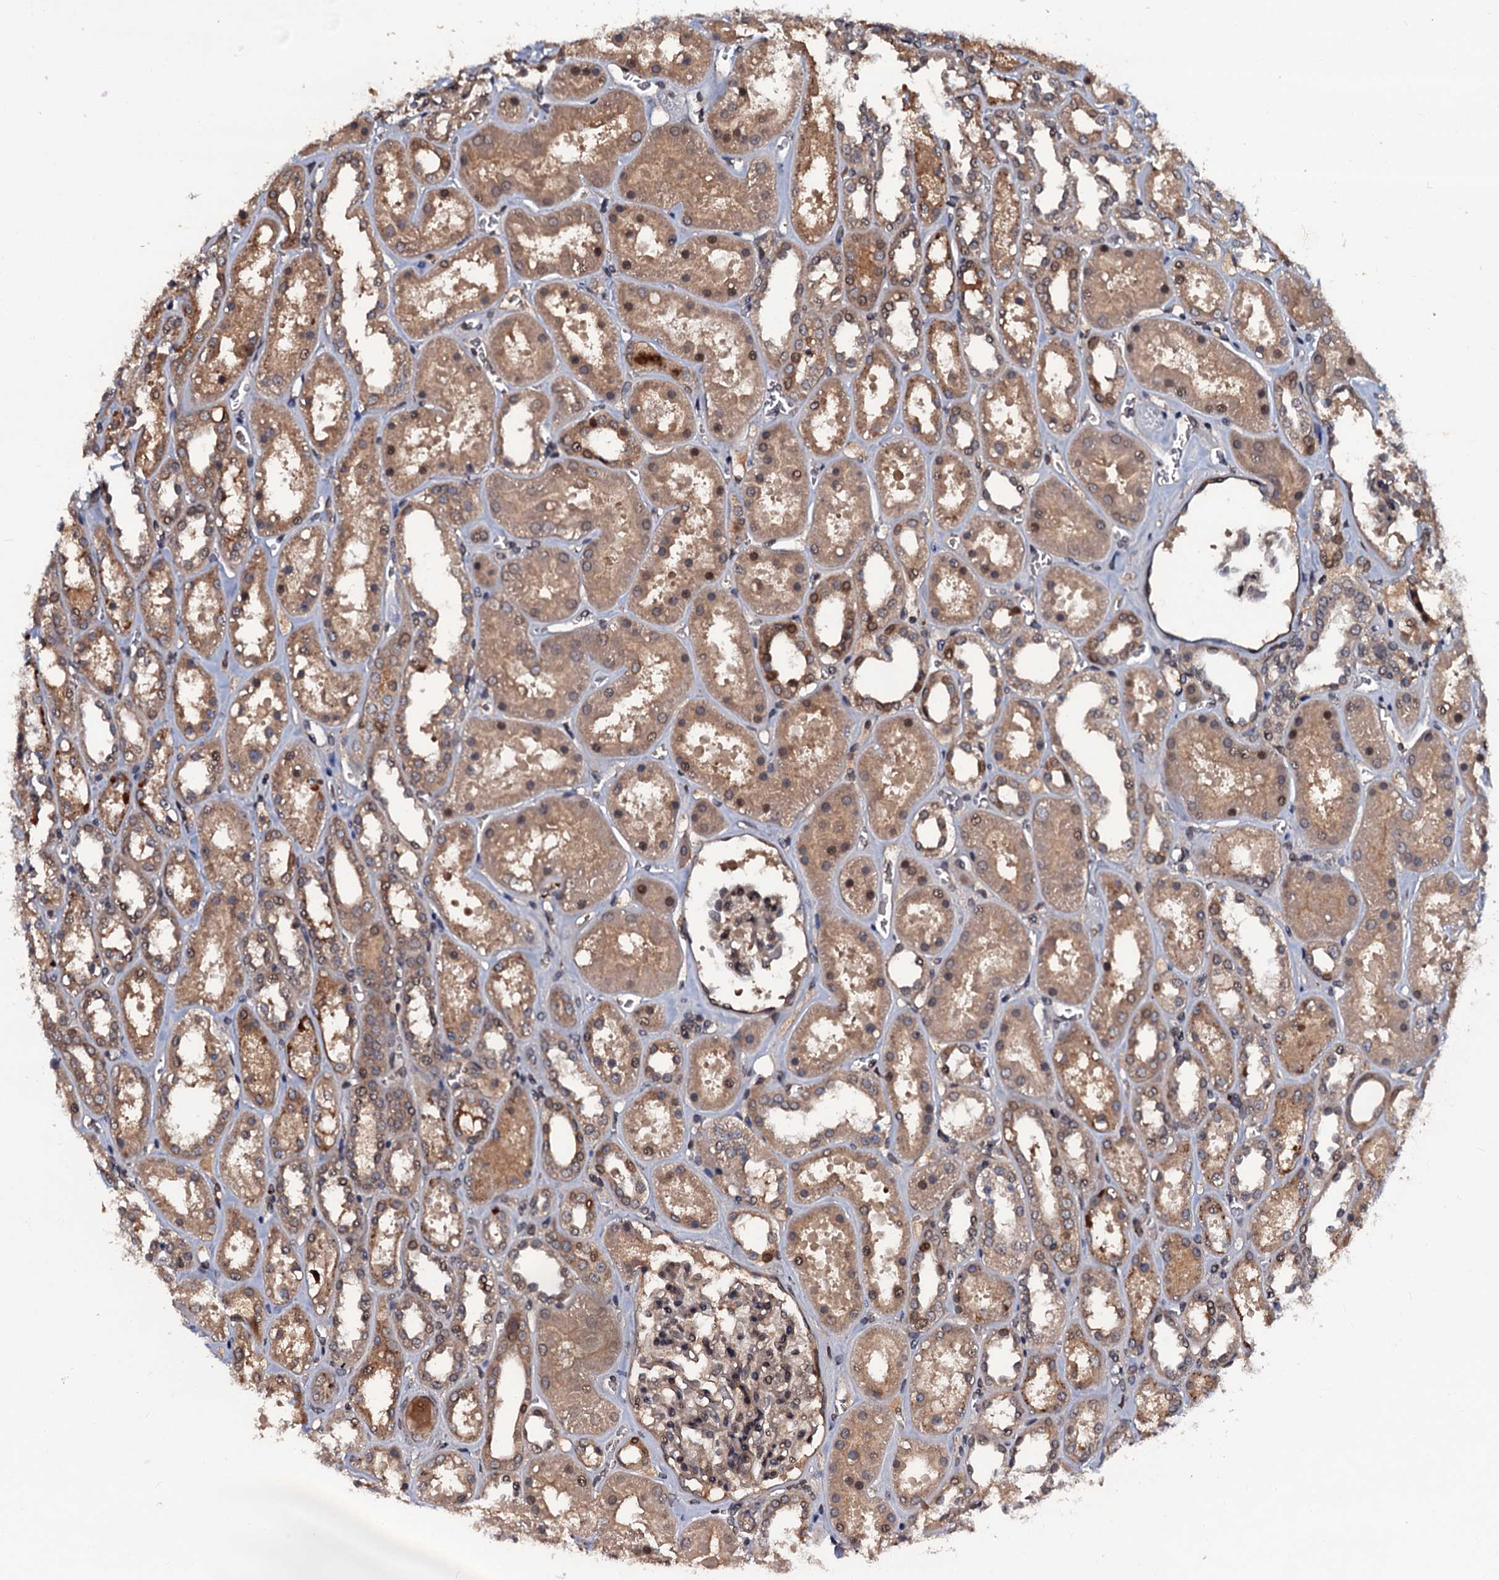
{"staining": {"intensity": "weak", "quantity": "25%-75%", "location": "cytoplasmic/membranous"}, "tissue": "kidney", "cell_type": "Cells in glomeruli", "image_type": "normal", "snomed": [{"axis": "morphology", "description": "Normal tissue, NOS"}, {"axis": "topography", "description": "Kidney"}], "caption": "Protein staining of unremarkable kidney demonstrates weak cytoplasmic/membranous expression in about 25%-75% of cells in glomeruli.", "gene": "N4BP1", "patient": {"sex": "female", "age": 41}}